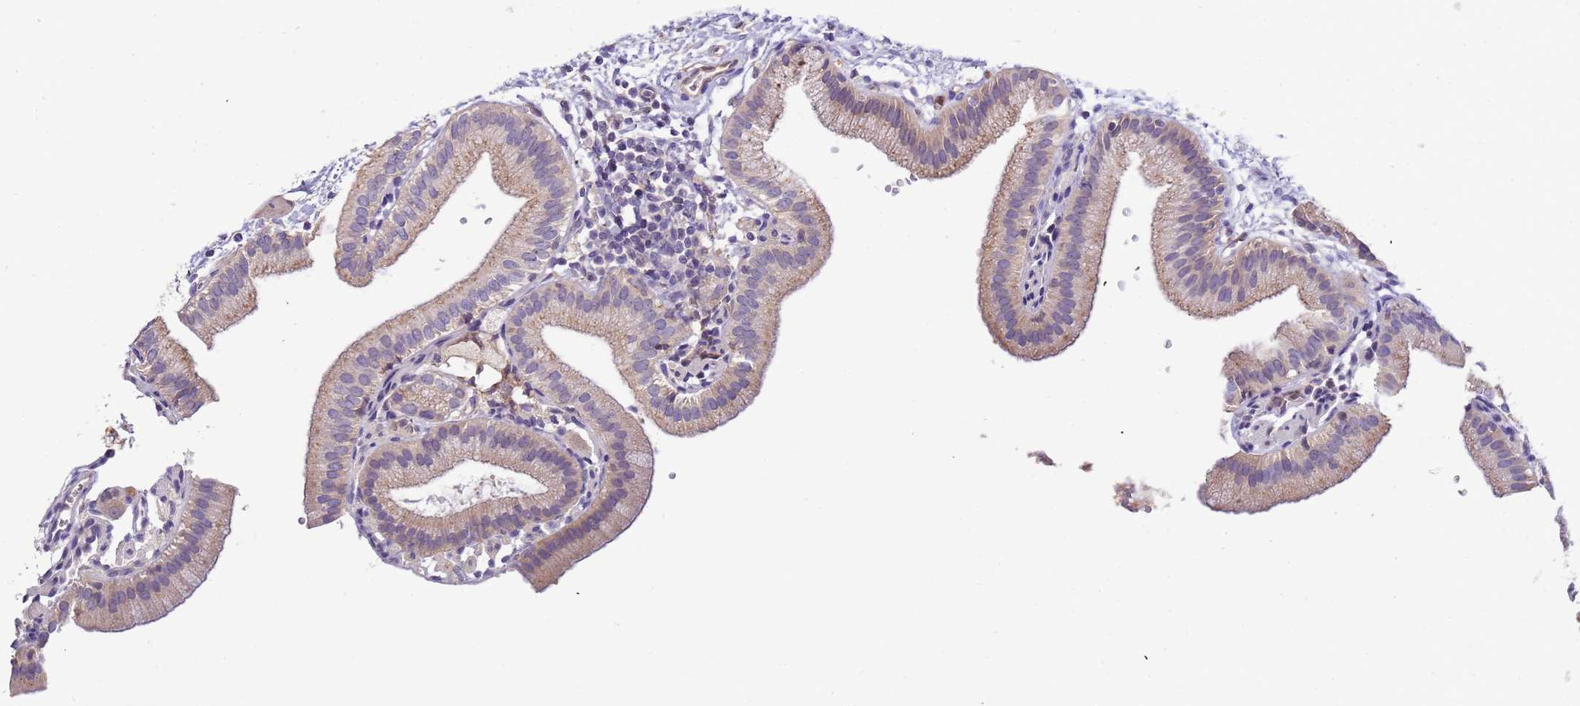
{"staining": {"intensity": "weak", "quantity": "25%-75%", "location": "cytoplasmic/membranous"}, "tissue": "gallbladder", "cell_type": "Glandular cells", "image_type": "normal", "snomed": [{"axis": "morphology", "description": "Normal tissue, NOS"}, {"axis": "topography", "description": "Gallbladder"}], "caption": "High-magnification brightfield microscopy of normal gallbladder stained with DAB (3,3'-diaminobenzidine) (brown) and counterstained with hematoxylin (blue). glandular cells exhibit weak cytoplasmic/membranous positivity is present in approximately25%-75% of cells.", "gene": "PLCXD3", "patient": {"sex": "male", "age": 55}}